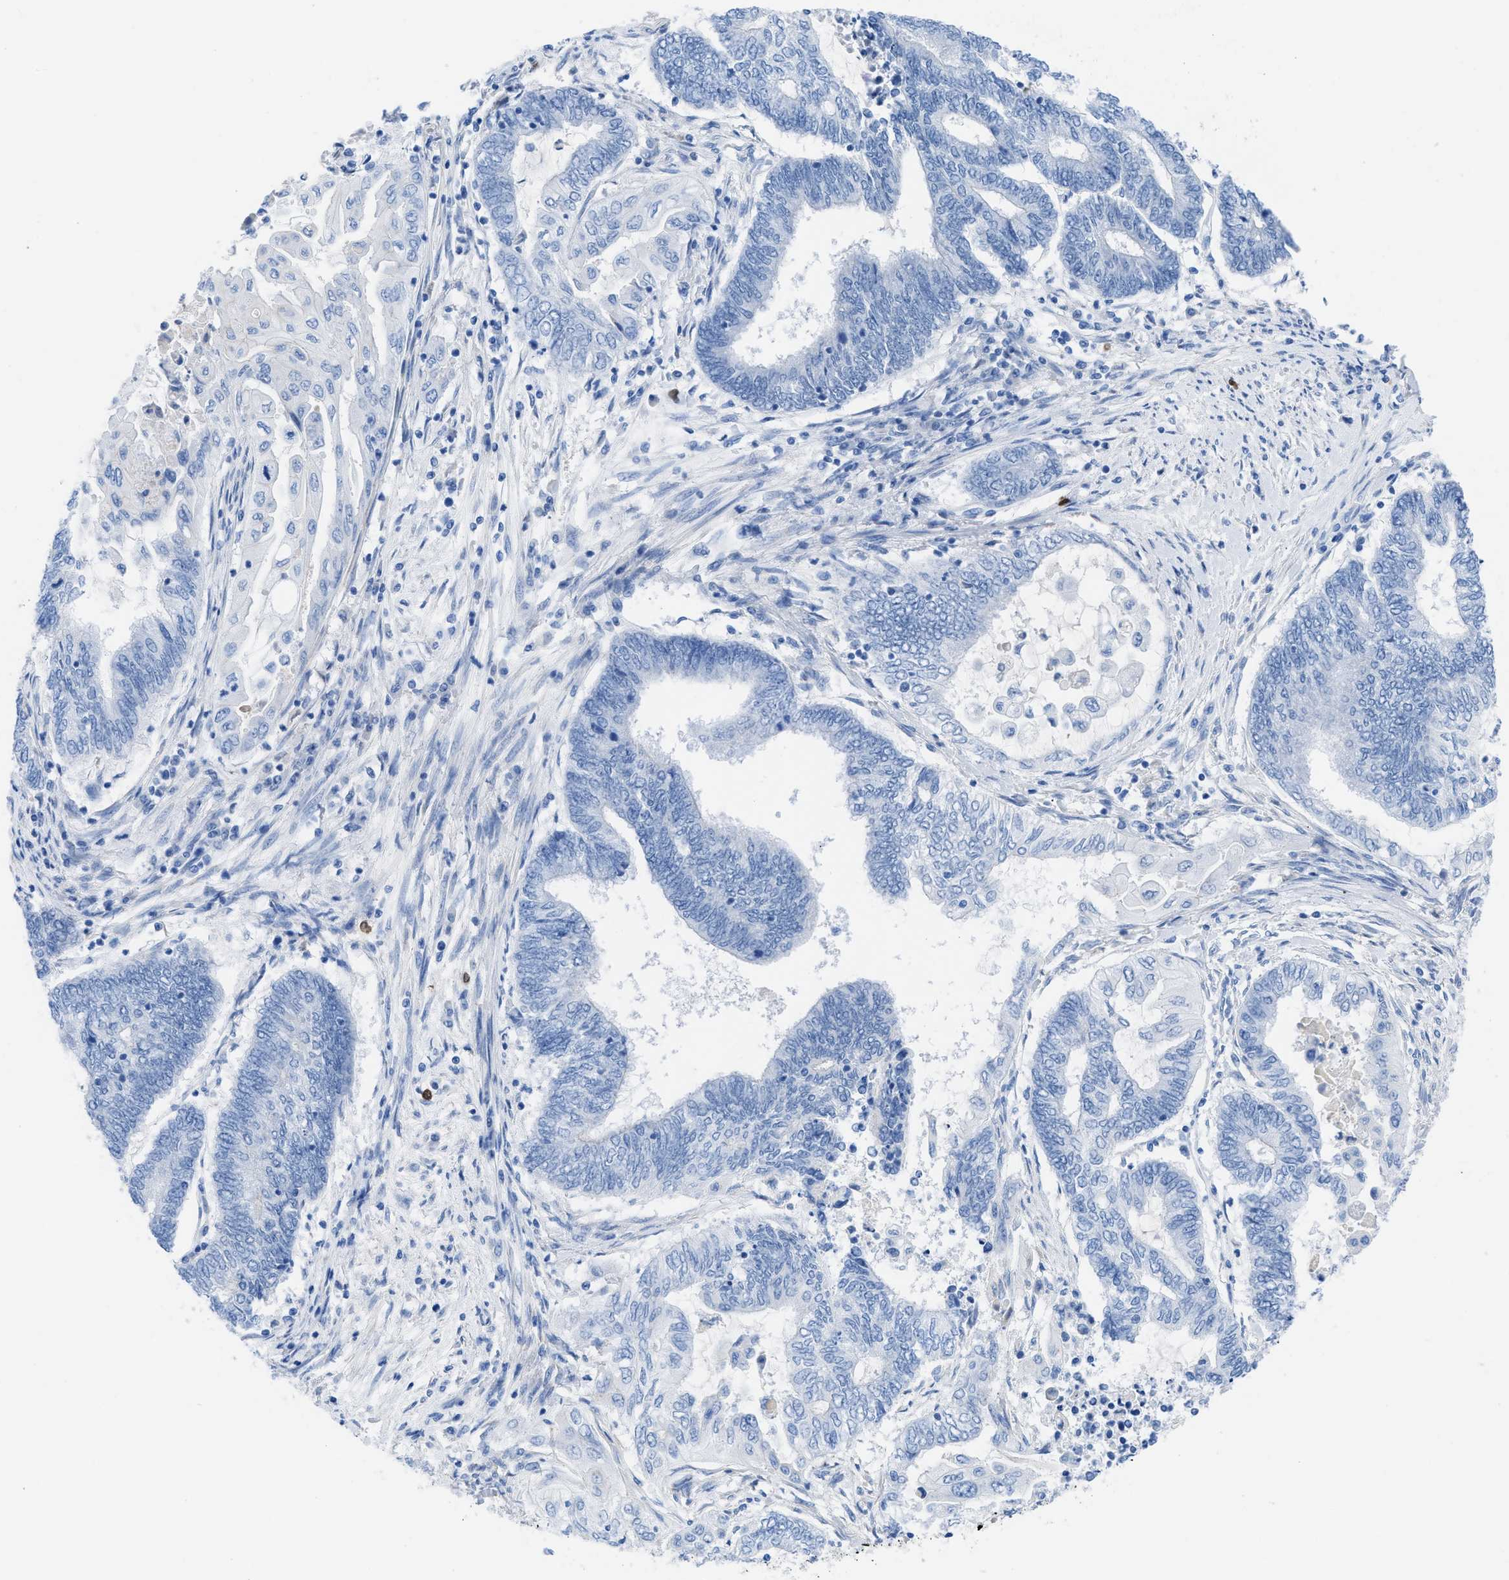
{"staining": {"intensity": "negative", "quantity": "none", "location": "none"}, "tissue": "endometrial cancer", "cell_type": "Tumor cells", "image_type": "cancer", "snomed": [{"axis": "morphology", "description": "Adenocarcinoma, NOS"}, {"axis": "topography", "description": "Uterus"}, {"axis": "topography", "description": "Endometrium"}], "caption": "Tumor cells are negative for brown protein staining in endometrial cancer.", "gene": "TCL1A", "patient": {"sex": "female", "age": 70}}